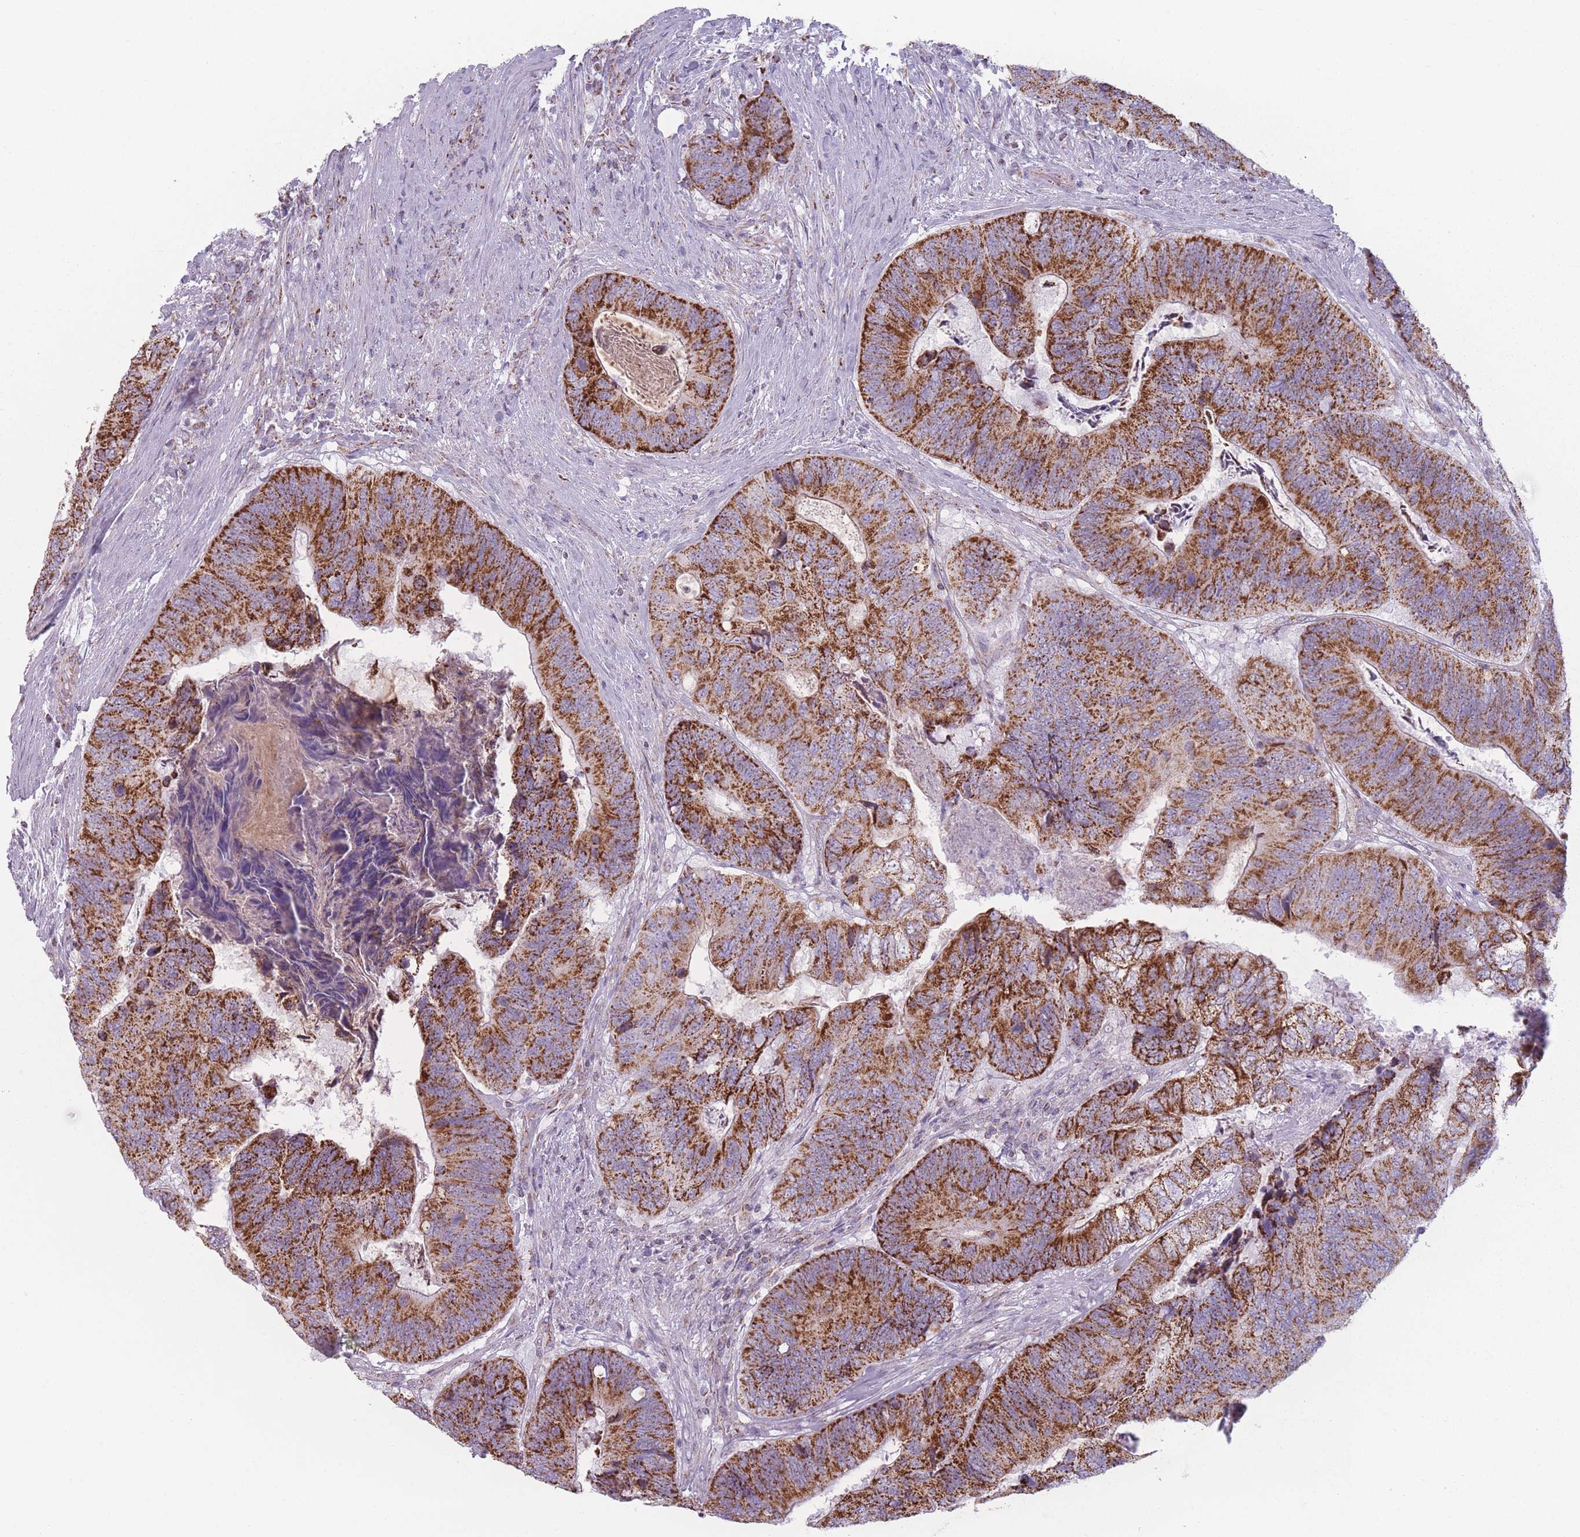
{"staining": {"intensity": "strong", "quantity": ">75%", "location": "cytoplasmic/membranous"}, "tissue": "colorectal cancer", "cell_type": "Tumor cells", "image_type": "cancer", "snomed": [{"axis": "morphology", "description": "Adenocarcinoma, NOS"}, {"axis": "topography", "description": "Colon"}], "caption": "A brown stain highlights strong cytoplasmic/membranous expression of a protein in human colorectal cancer tumor cells.", "gene": "DCHS1", "patient": {"sex": "female", "age": 67}}